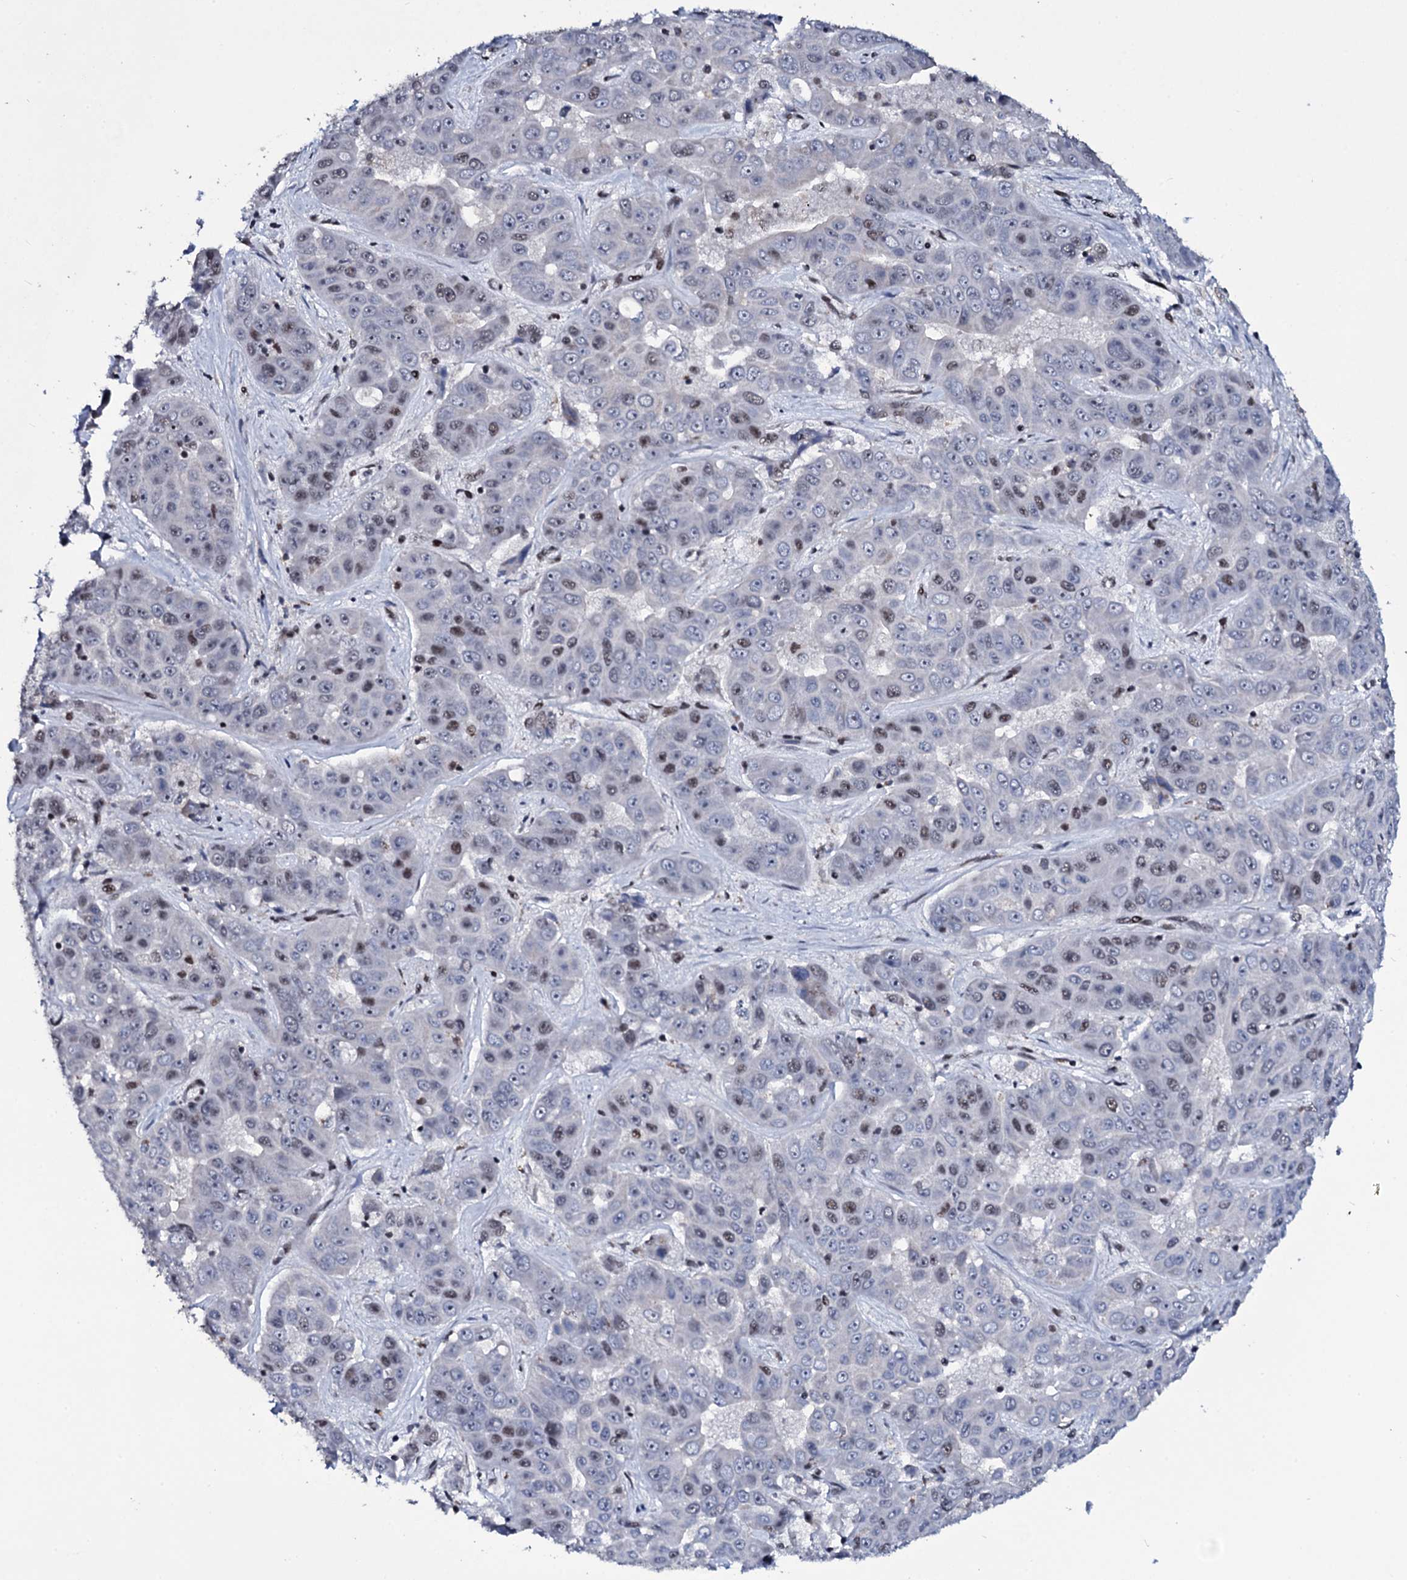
{"staining": {"intensity": "weak", "quantity": "<25%", "location": "cytoplasmic/membranous"}, "tissue": "liver cancer", "cell_type": "Tumor cells", "image_type": "cancer", "snomed": [{"axis": "morphology", "description": "Cholangiocarcinoma"}, {"axis": "topography", "description": "Liver"}], "caption": "Immunohistochemistry (IHC) histopathology image of liver cholangiocarcinoma stained for a protein (brown), which shows no expression in tumor cells.", "gene": "ZMIZ2", "patient": {"sex": "female", "age": 52}}